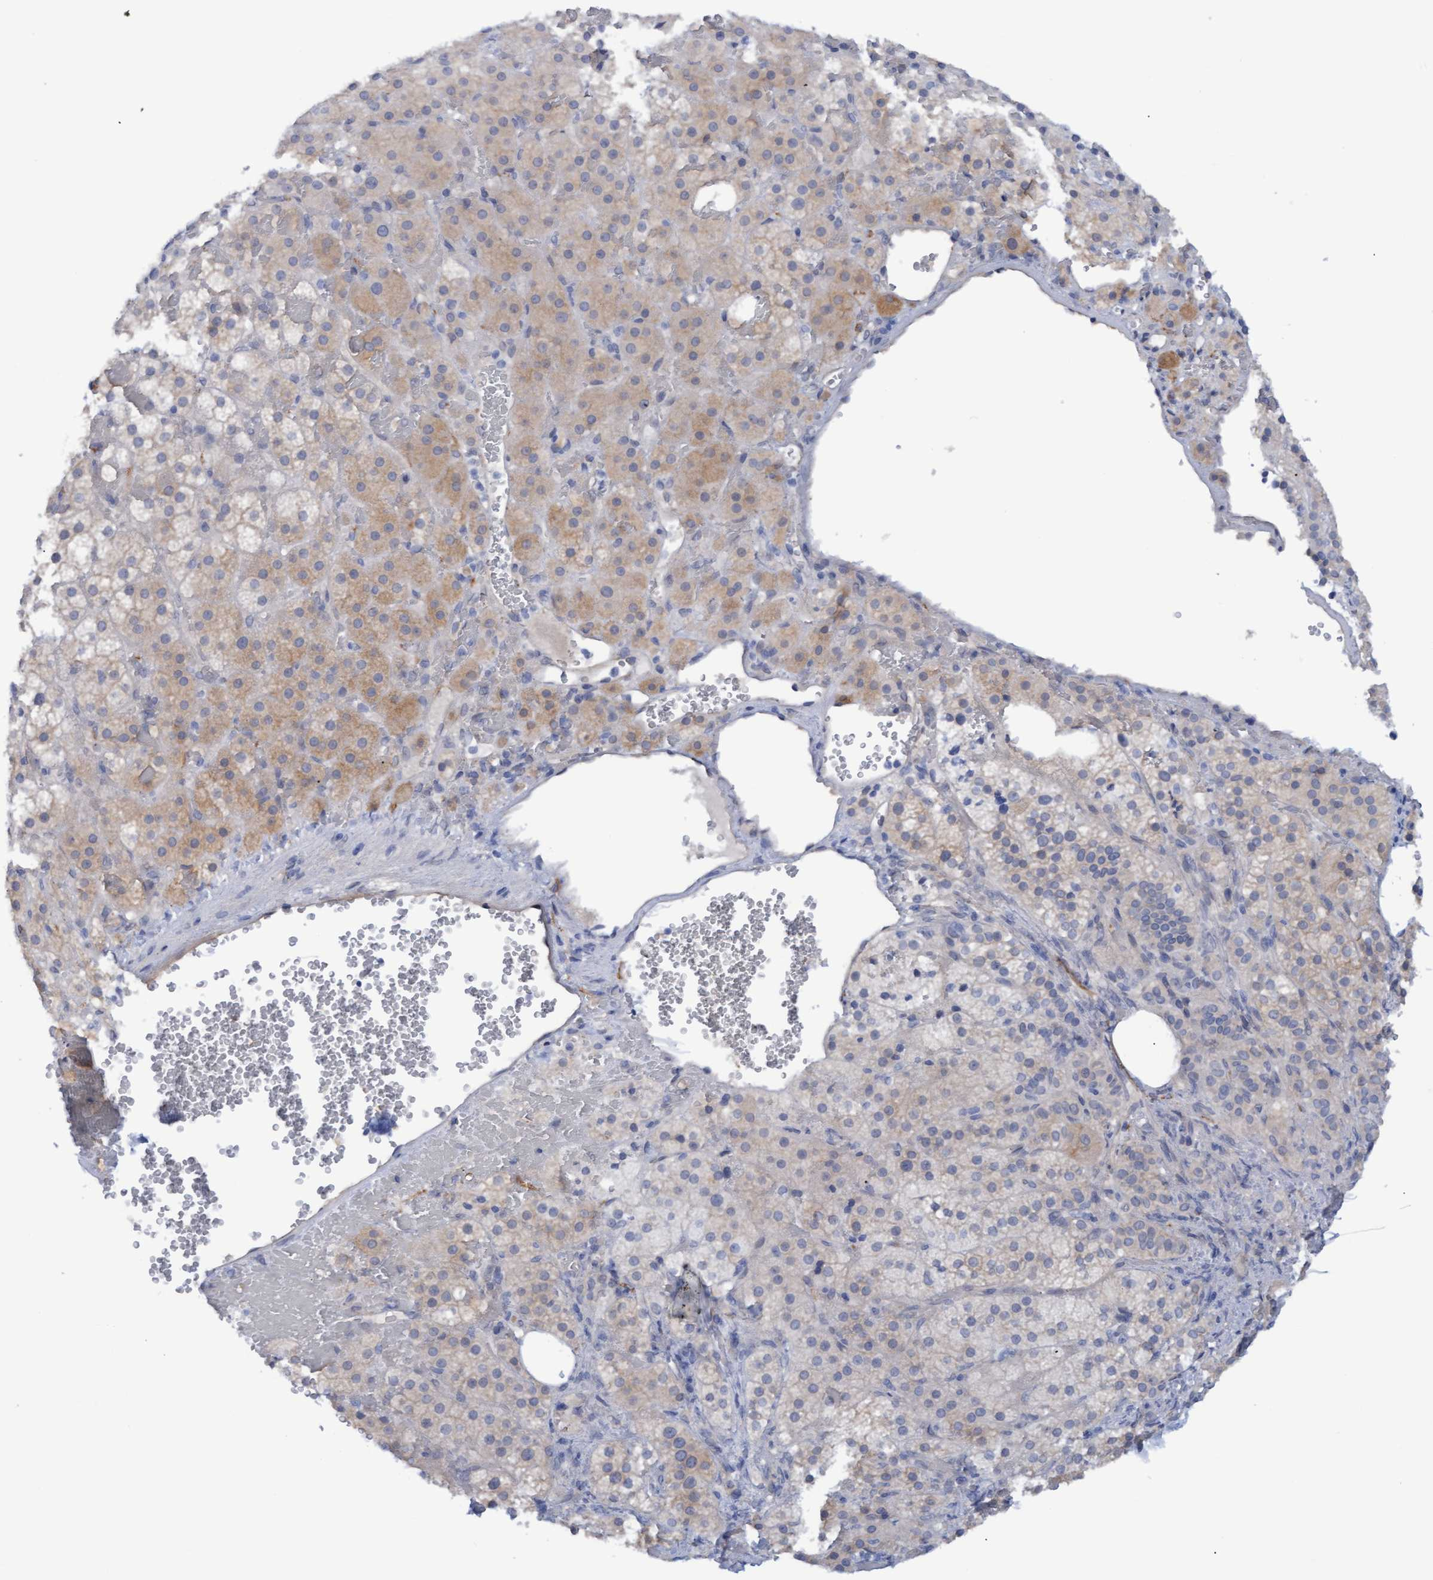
{"staining": {"intensity": "weak", "quantity": "25%-75%", "location": "cytoplasmic/membranous"}, "tissue": "adrenal gland", "cell_type": "Glandular cells", "image_type": "normal", "snomed": [{"axis": "morphology", "description": "Normal tissue, NOS"}, {"axis": "topography", "description": "Adrenal gland"}], "caption": "This is a micrograph of immunohistochemistry (IHC) staining of benign adrenal gland, which shows weak positivity in the cytoplasmic/membranous of glandular cells.", "gene": "STXBP1", "patient": {"sex": "female", "age": 59}}